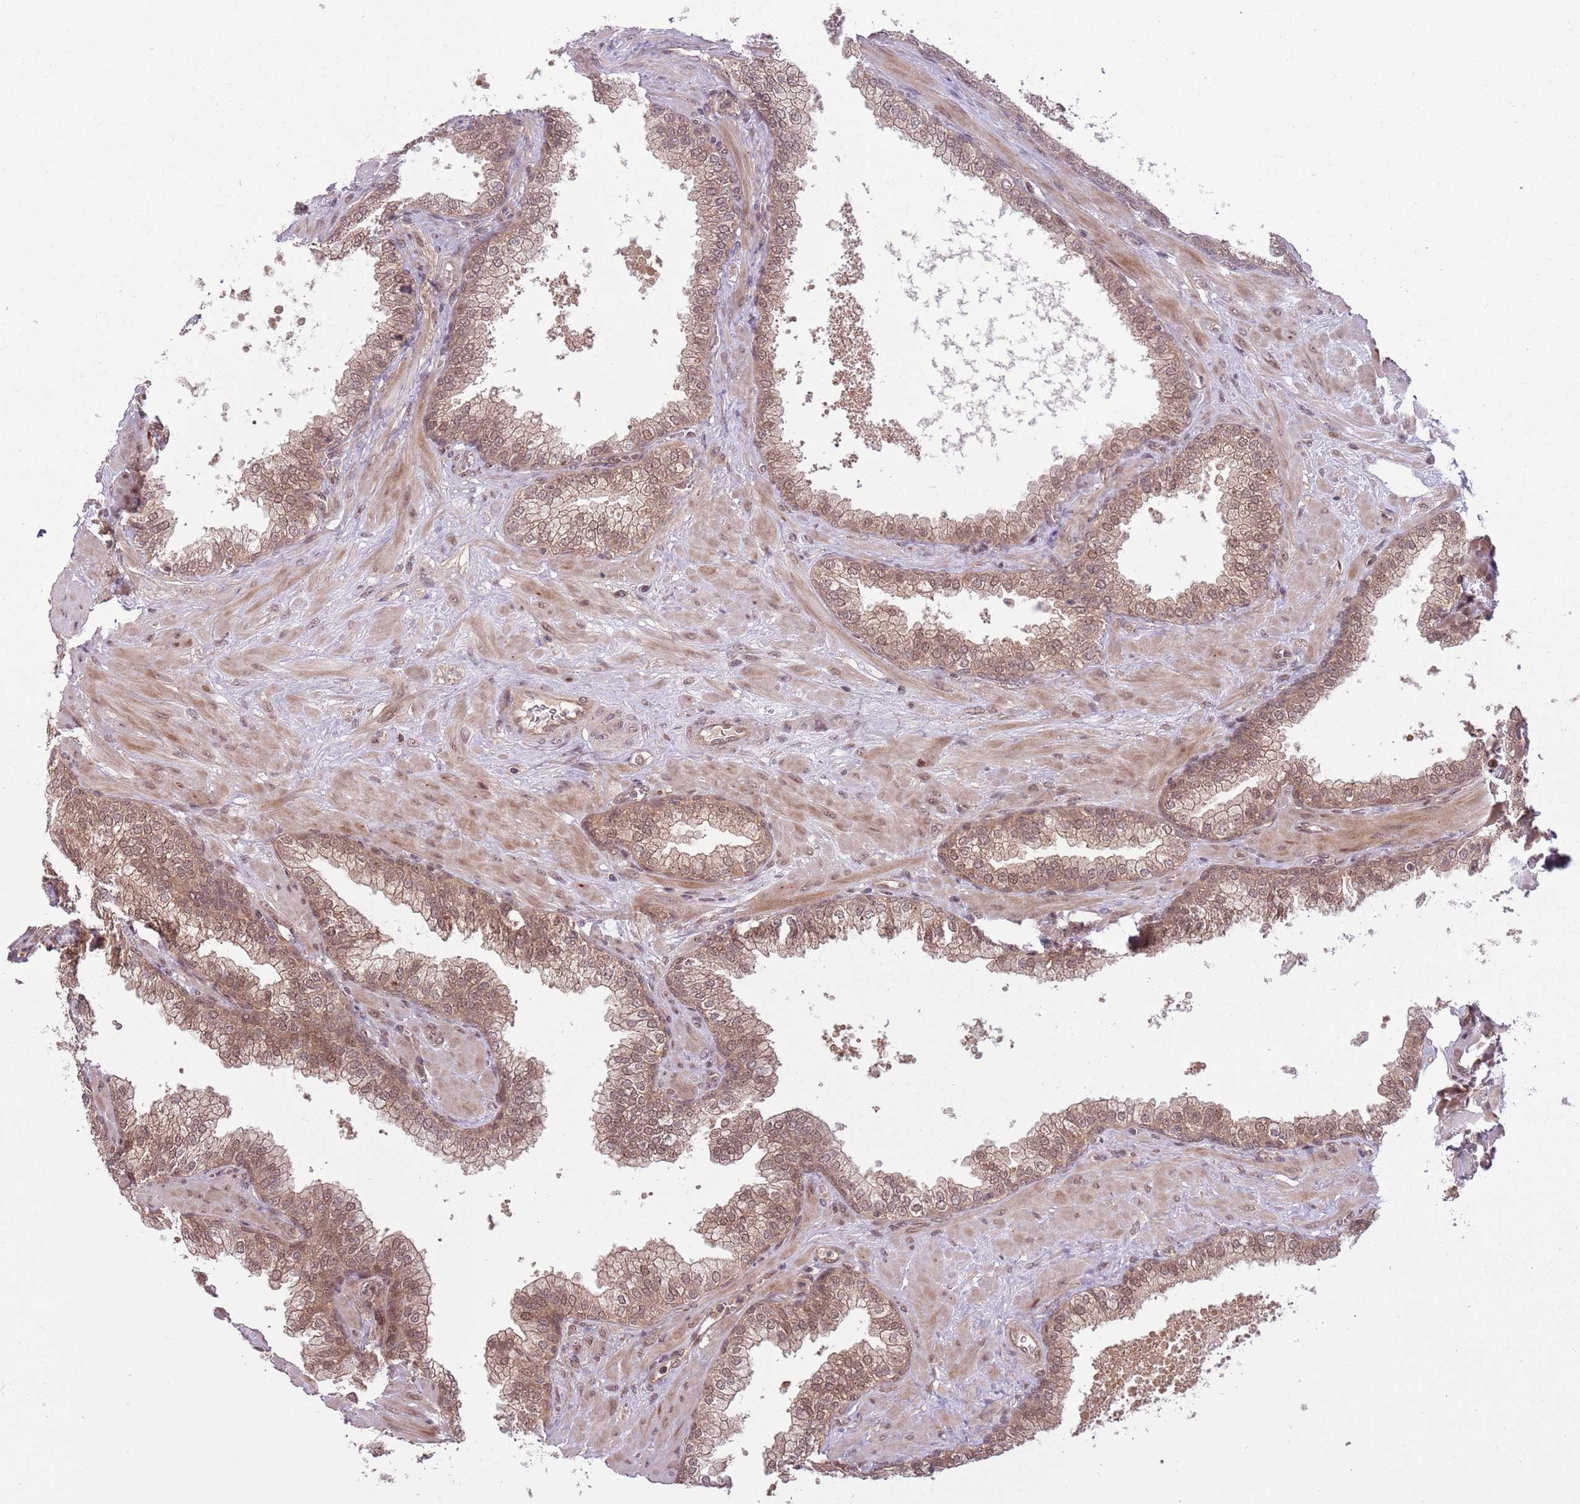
{"staining": {"intensity": "moderate", "quantity": ">75%", "location": "cytoplasmic/membranous,nuclear"}, "tissue": "prostate", "cell_type": "Glandular cells", "image_type": "normal", "snomed": [{"axis": "morphology", "description": "Normal tissue, NOS"}, {"axis": "topography", "description": "Prostate"}], "caption": "Human prostate stained for a protein (brown) displays moderate cytoplasmic/membranous,nuclear positive staining in approximately >75% of glandular cells.", "gene": "ADAMTS3", "patient": {"sex": "male", "age": 60}}